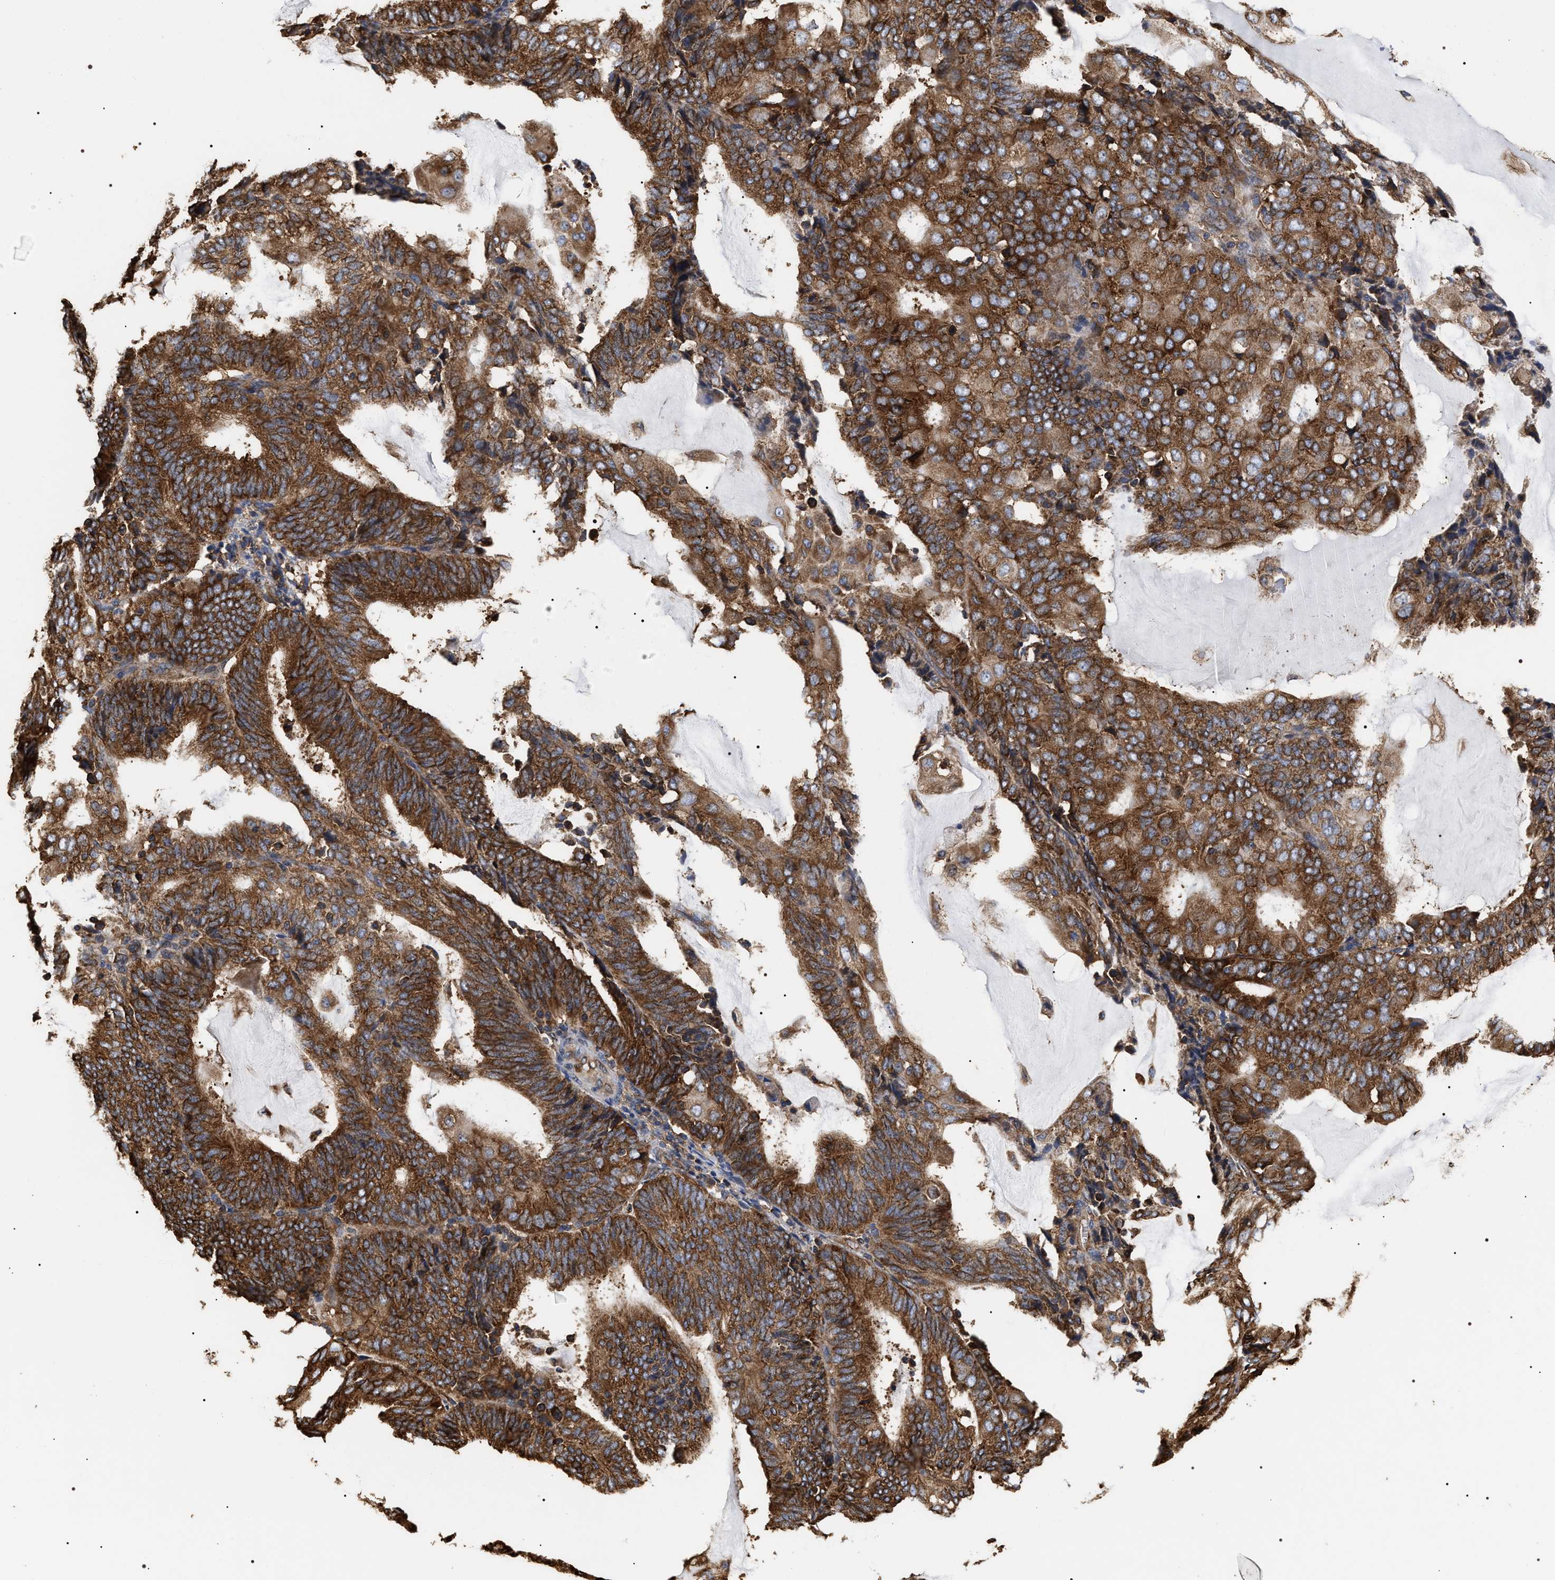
{"staining": {"intensity": "strong", "quantity": ">75%", "location": "cytoplasmic/membranous"}, "tissue": "endometrial cancer", "cell_type": "Tumor cells", "image_type": "cancer", "snomed": [{"axis": "morphology", "description": "Adenocarcinoma, NOS"}, {"axis": "topography", "description": "Endometrium"}], "caption": "Immunohistochemical staining of adenocarcinoma (endometrial) exhibits high levels of strong cytoplasmic/membranous expression in about >75% of tumor cells.", "gene": "SERBP1", "patient": {"sex": "female", "age": 81}}